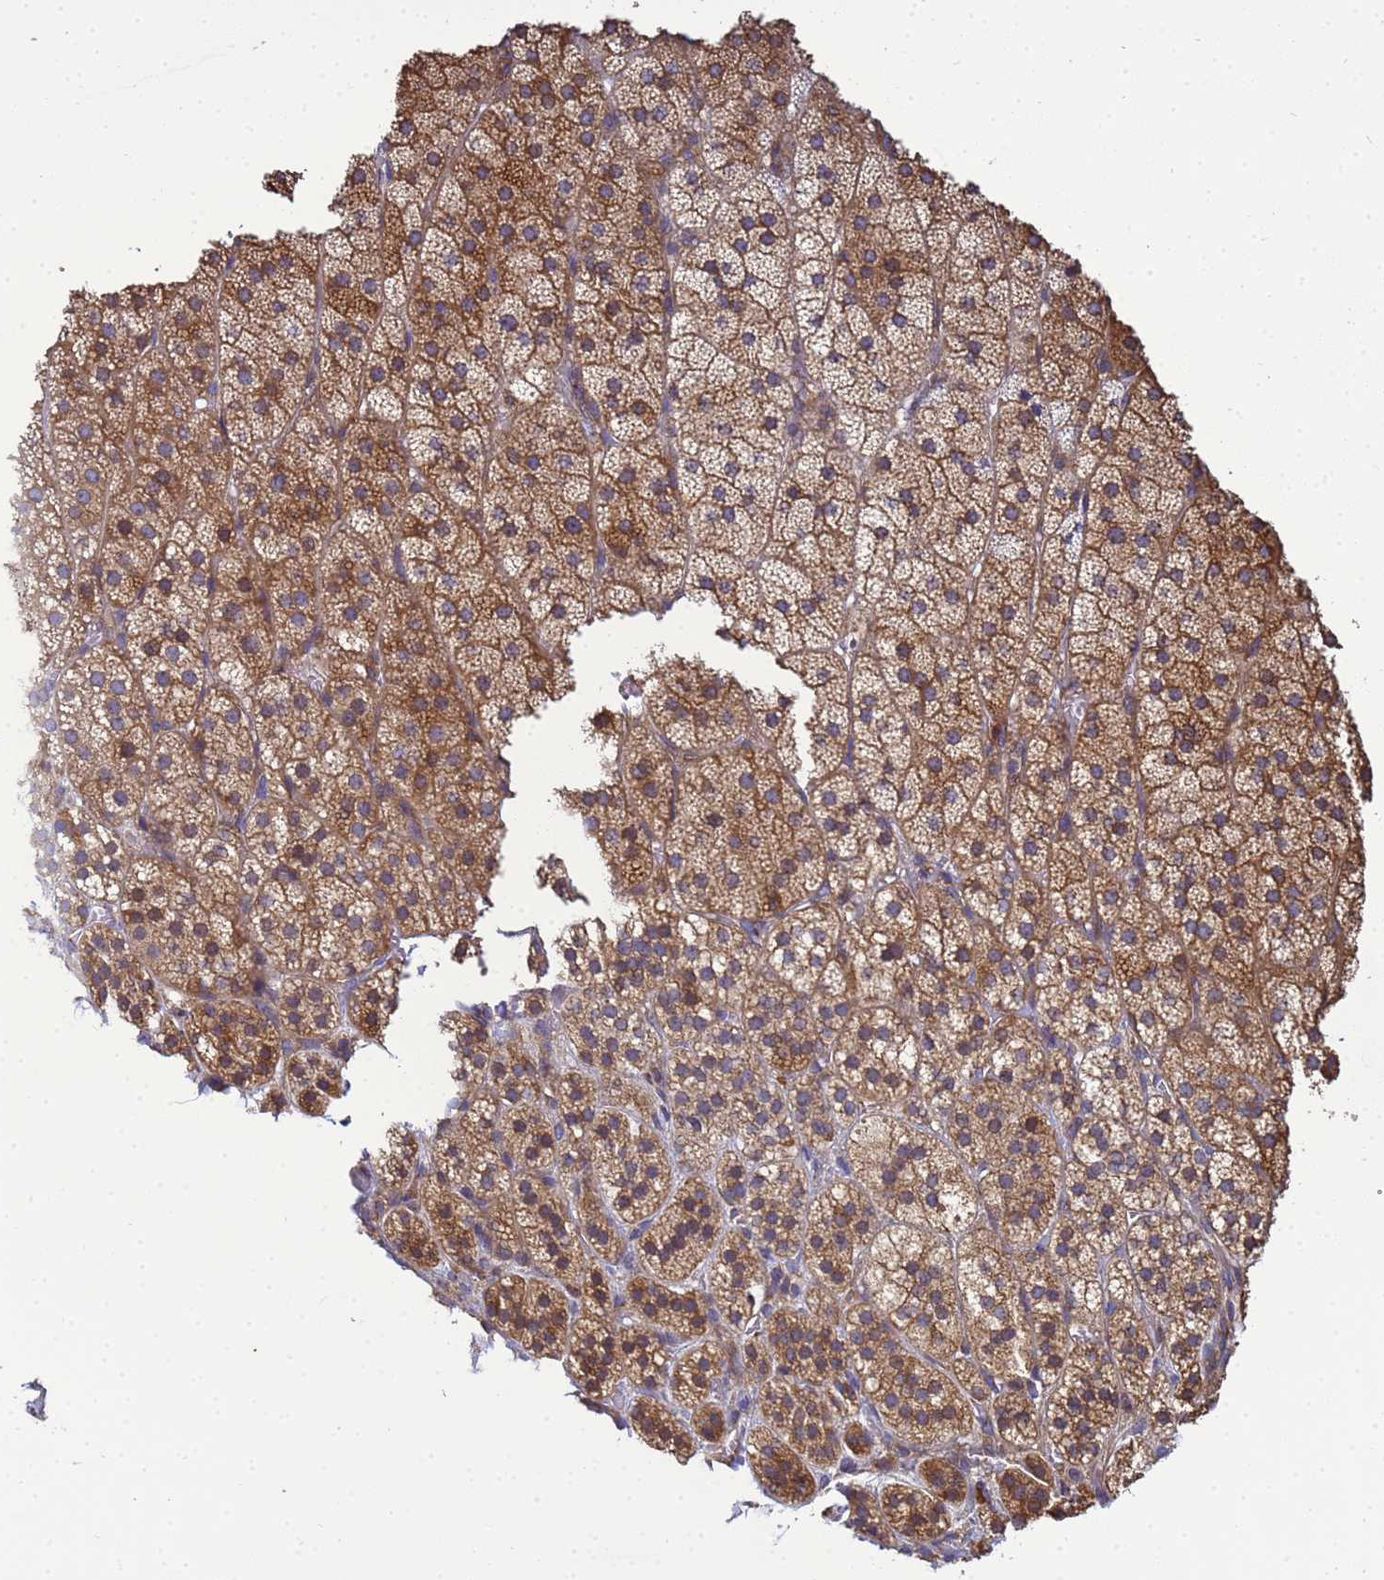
{"staining": {"intensity": "moderate", "quantity": "25%-75%", "location": "cytoplasmic/membranous"}, "tissue": "adrenal gland", "cell_type": "Glandular cells", "image_type": "normal", "snomed": [{"axis": "morphology", "description": "Normal tissue, NOS"}, {"axis": "topography", "description": "Adrenal gland"}], "caption": "Immunohistochemical staining of benign adrenal gland exhibits moderate cytoplasmic/membranous protein positivity in about 25%-75% of glandular cells. The staining is performed using DAB brown chromogen to label protein expression. The nuclei are counter-stained blue using hematoxylin.", "gene": "BECN1", "patient": {"sex": "female", "age": 44}}